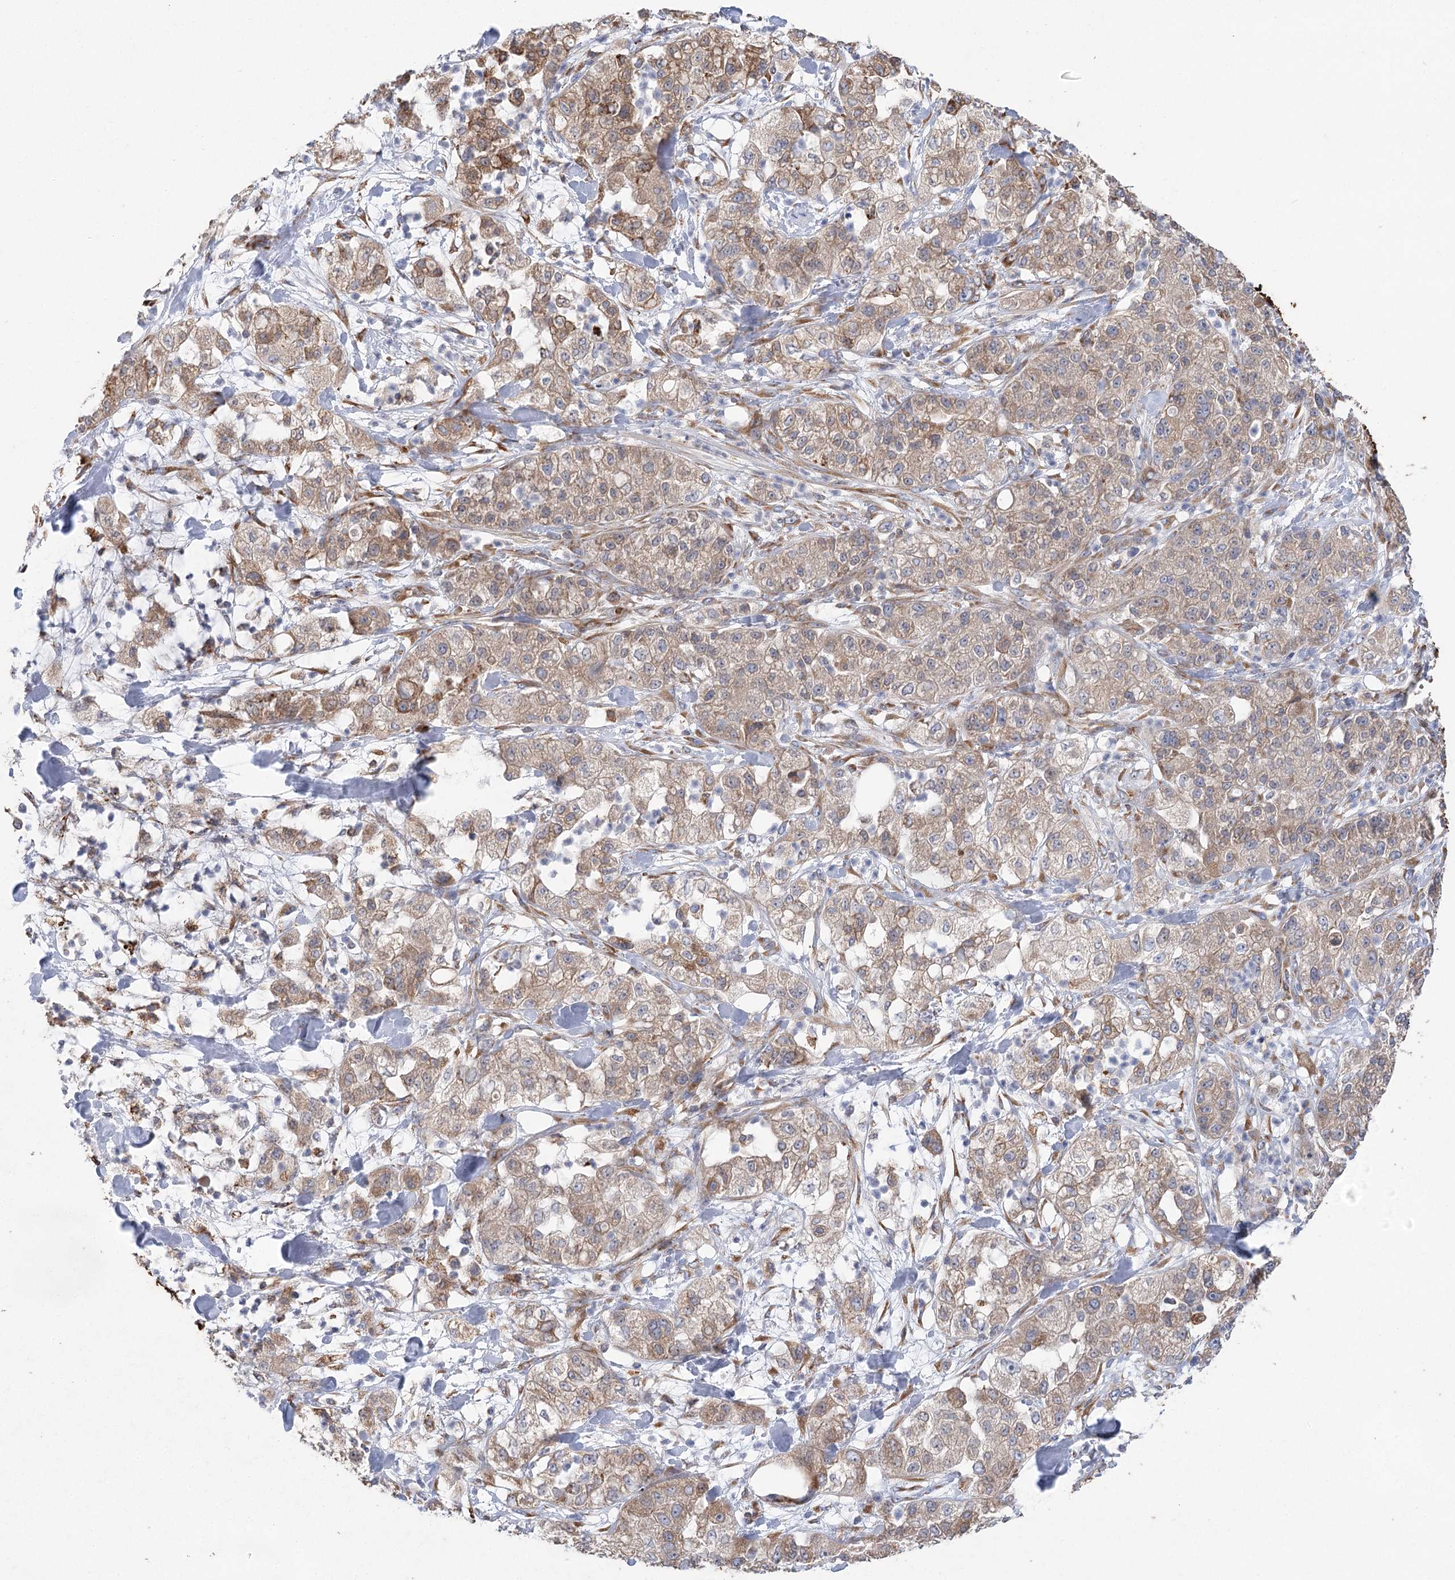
{"staining": {"intensity": "moderate", "quantity": "25%-75%", "location": "cytoplasmic/membranous"}, "tissue": "pancreatic cancer", "cell_type": "Tumor cells", "image_type": "cancer", "snomed": [{"axis": "morphology", "description": "Adenocarcinoma, NOS"}, {"axis": "topography", "description": "Pancreas"}], "caption": "This is an image of immunohistochemistry staining of pancreatic cancer (adenocarcinoma), which shows moderate expression in the cytoplasmic/membranous of tumor cells.", "gene": "METTL24", "patient": {"sex": "female", "age": 78}}